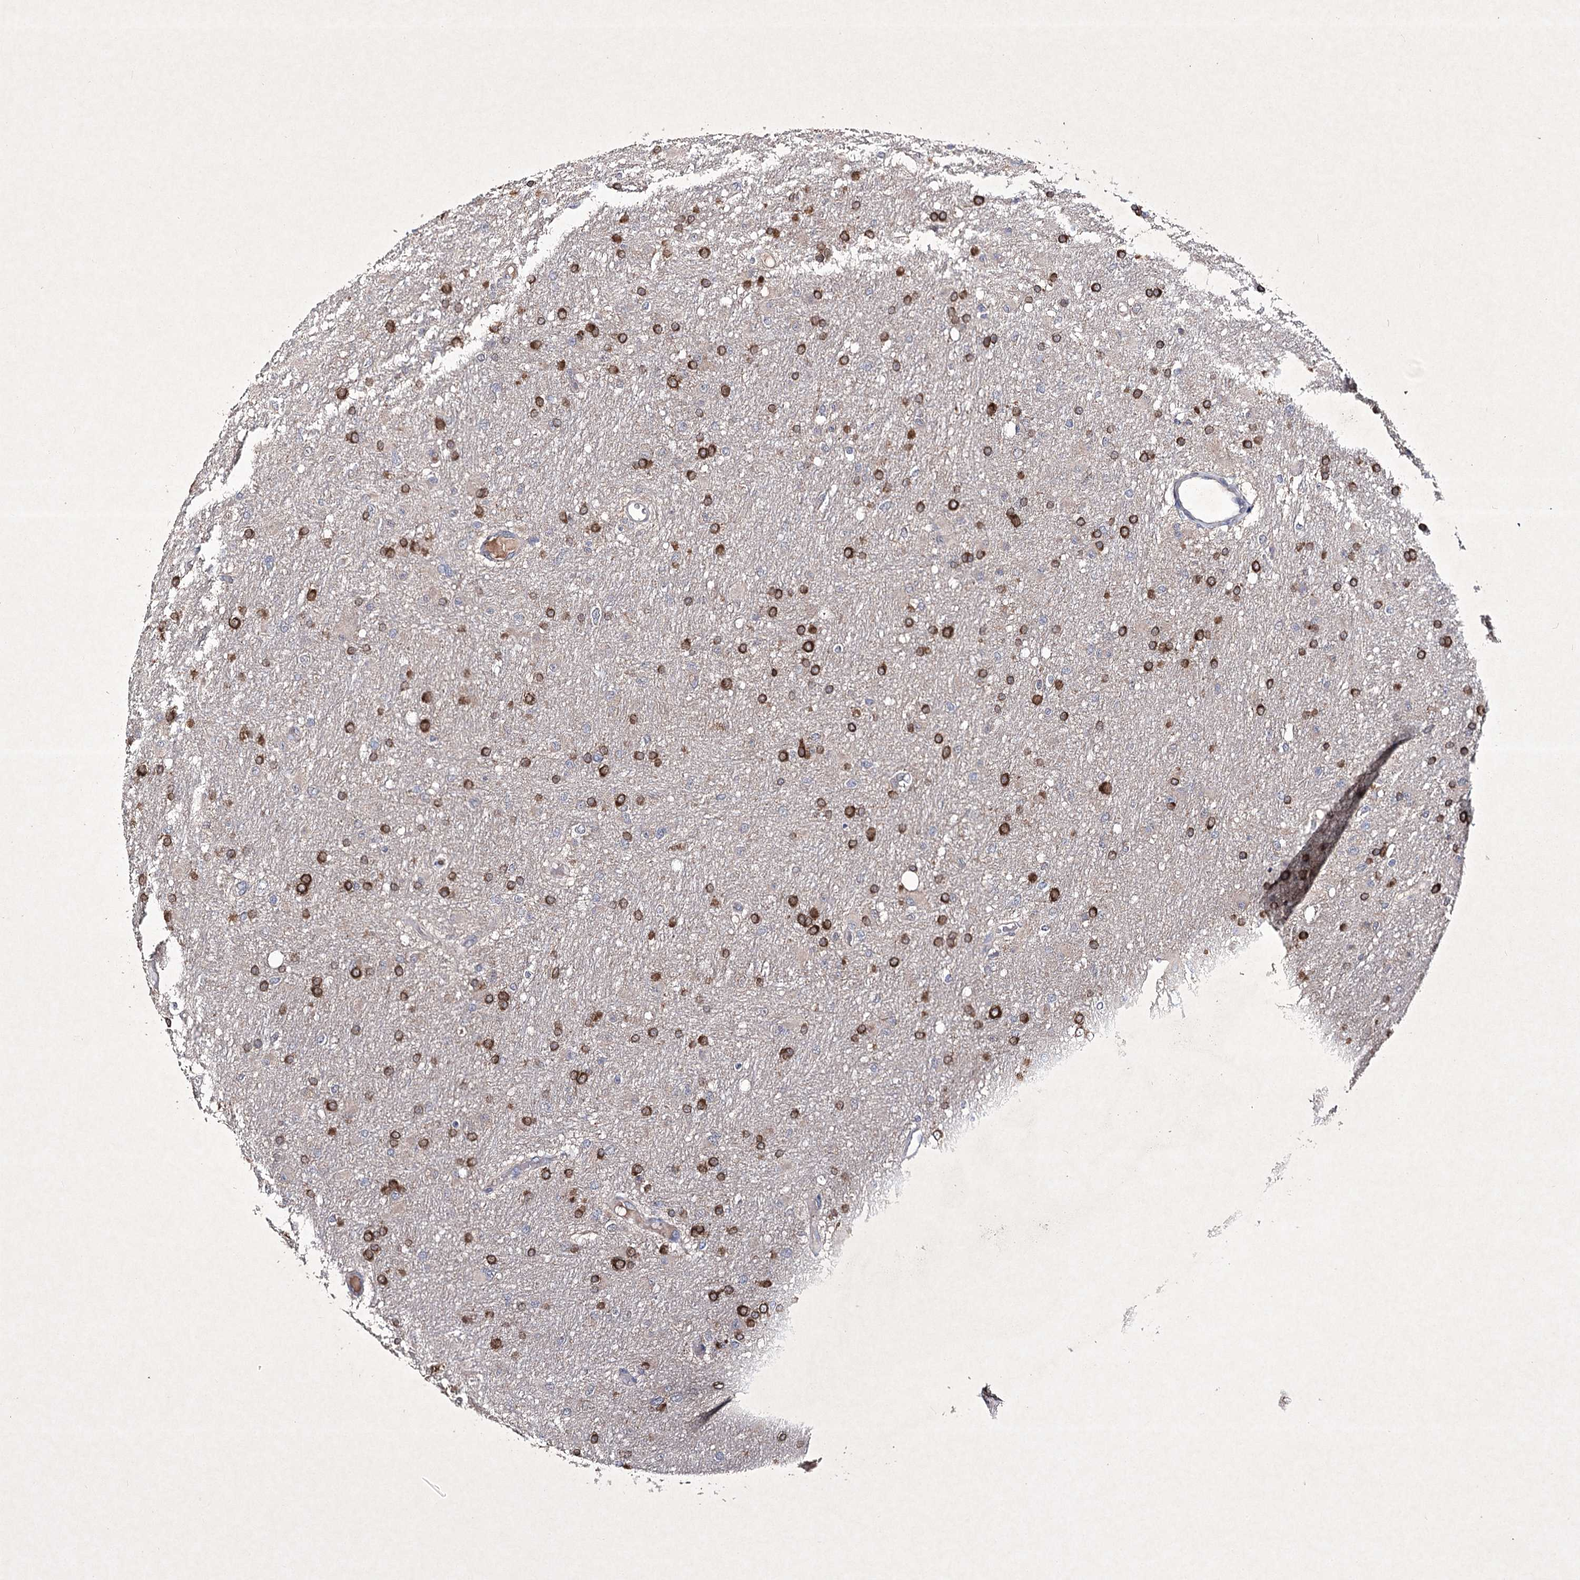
{"staining": {"intensity": "strong", "quantity": "25%-75%", "location": "cytoplasmic/membranous"}, "tissue": "glioma", "cell_type": "Tumor cells", "image_type": "cancer", "snomed": [{"axis": "morphology", "description": "Glioma, malignant, High grade"}, {"axis": "topography", "description": "Cerebral cortex"}], "caption": "Immunohistochemical staining of malignant glioma (high-grade) displays high levels of strong cytoplasmic/membranous protein staining in approximately 25%-75% of tumor cells.", "gene": "SEMA4G", "patient": {"sex": "female", "age": 36}}